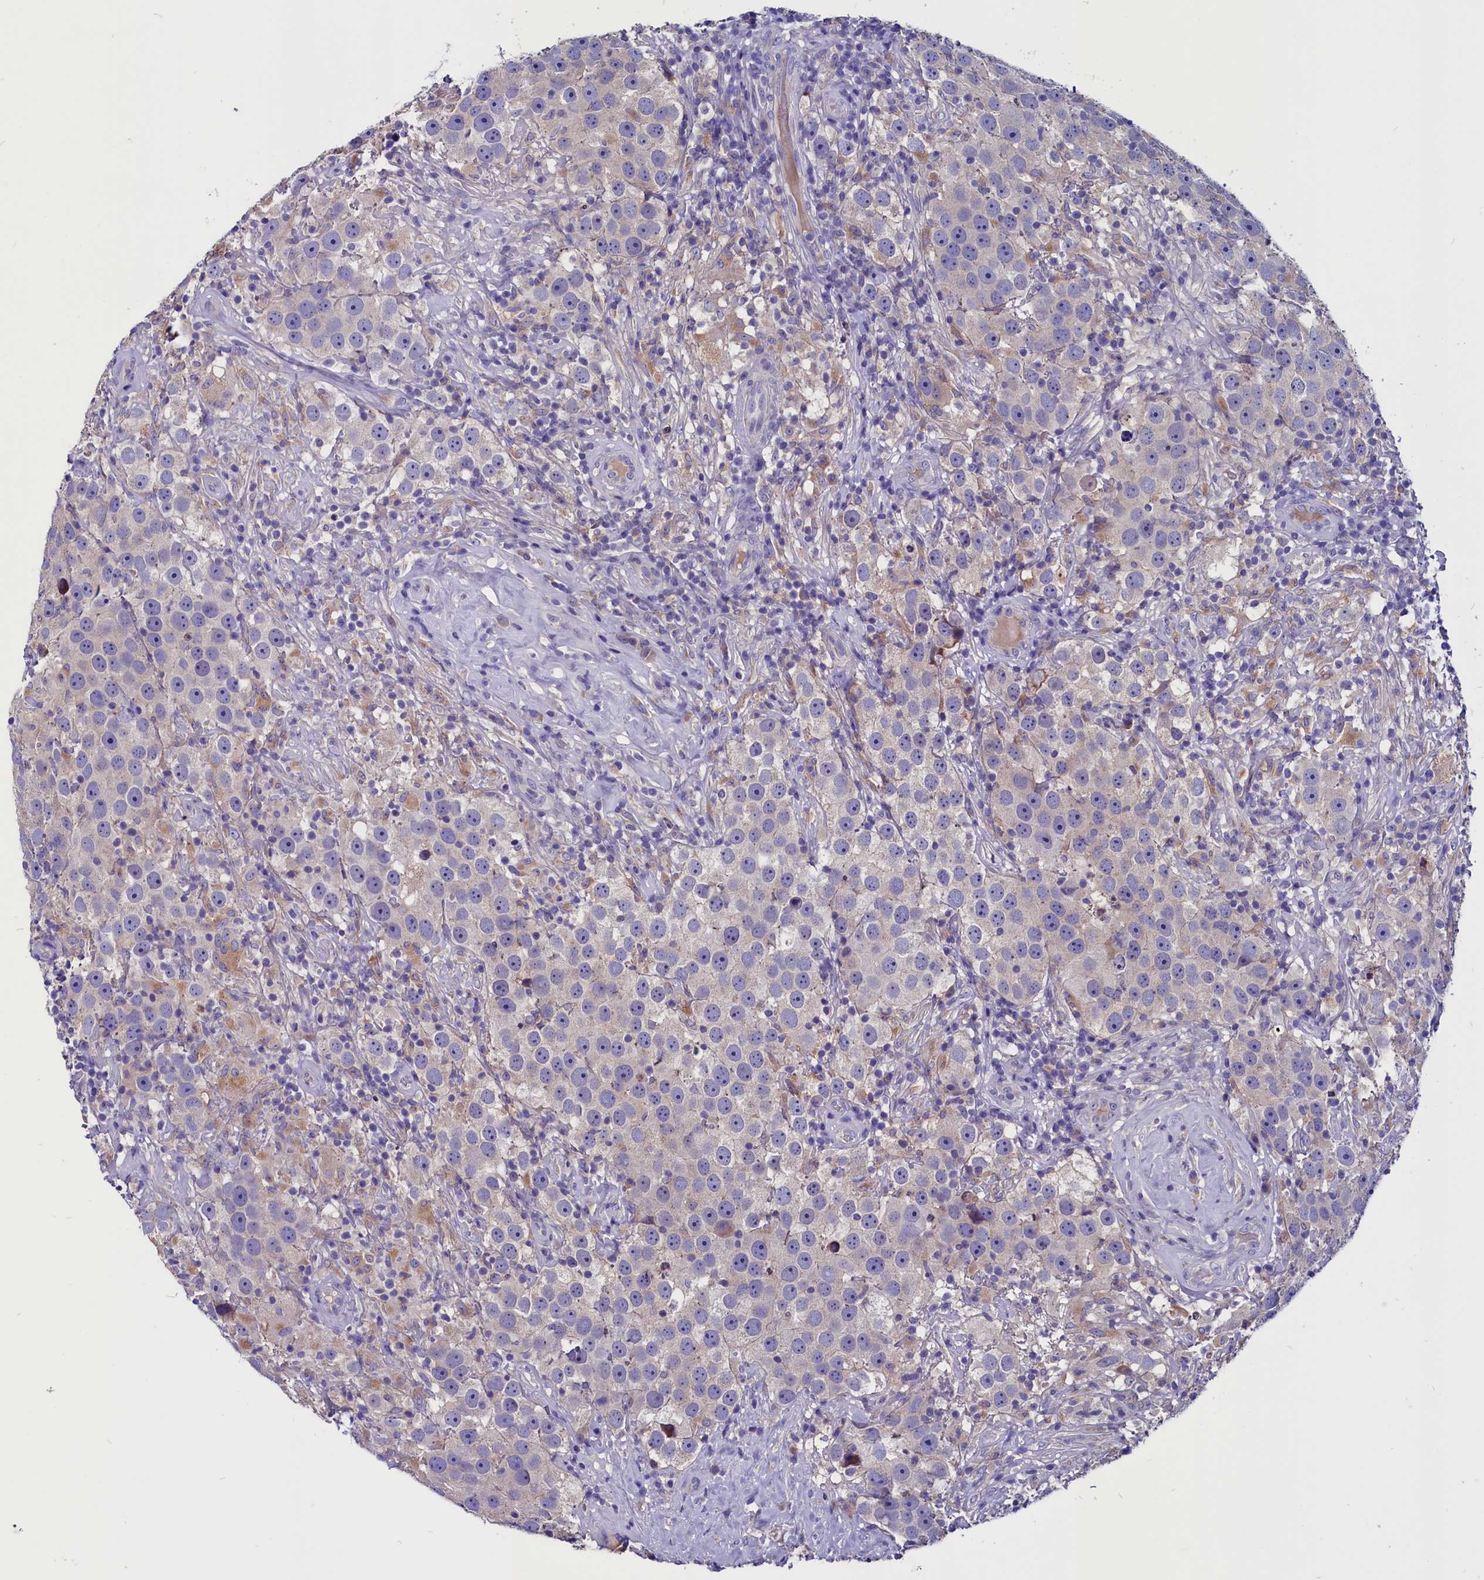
{"staining": {"intensity": "negative", "quantity": "none", "location": "none"}, "tissue": "testis cancer", "cell_type": "Tumor cells", "image_type": "cancer", "snomed": [{"axis": "morphology", "description": "Seminoma, NOS"}, {"axis": "topography", "description": "Testis"}], "caption": "Micrograph shows no significant protein staining in tumor cells of testis seminoma.", "gene": "CCBE1", "patient": {"sex": "male", "age": 49}}